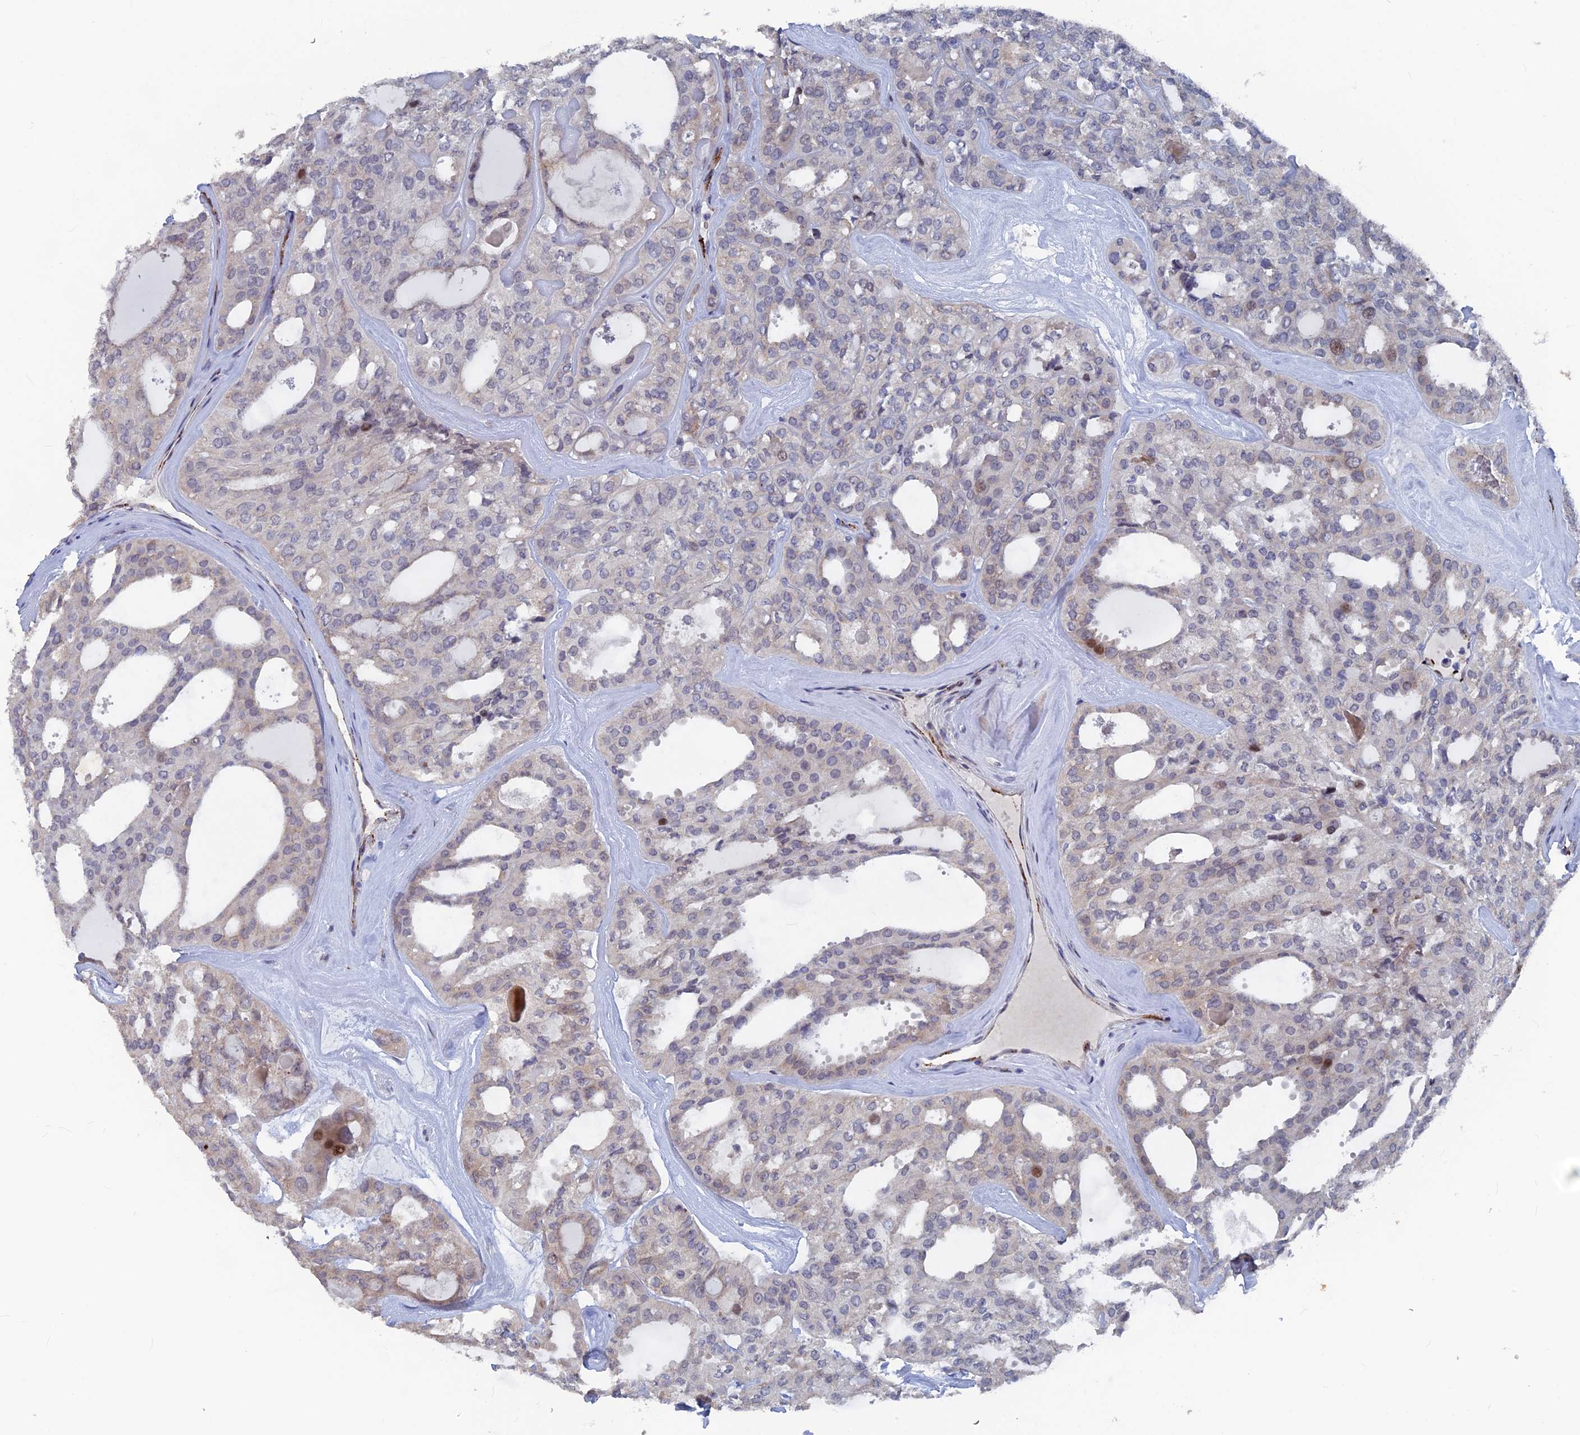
{"staining": {"intensity": "weak", "quantity": "<25%", "location": "cytoplasmic/membranous"}, "tissue": "thyroid cancer", "cell_type": "Tumor cells", "image_type": "cancer", "snomed": [{"axis": "morphology", "description": "Follicular adenoma carcinoma, NOS"}, {"axis": "topography", "description": "Thyroid gland"}], "caption": "The histopathology image shows no staining of tumor cells in follicular adenoma carcinoma (thyroid).", "gene": "SH3D21", "patient": {"sex": "male", "age": 75}}